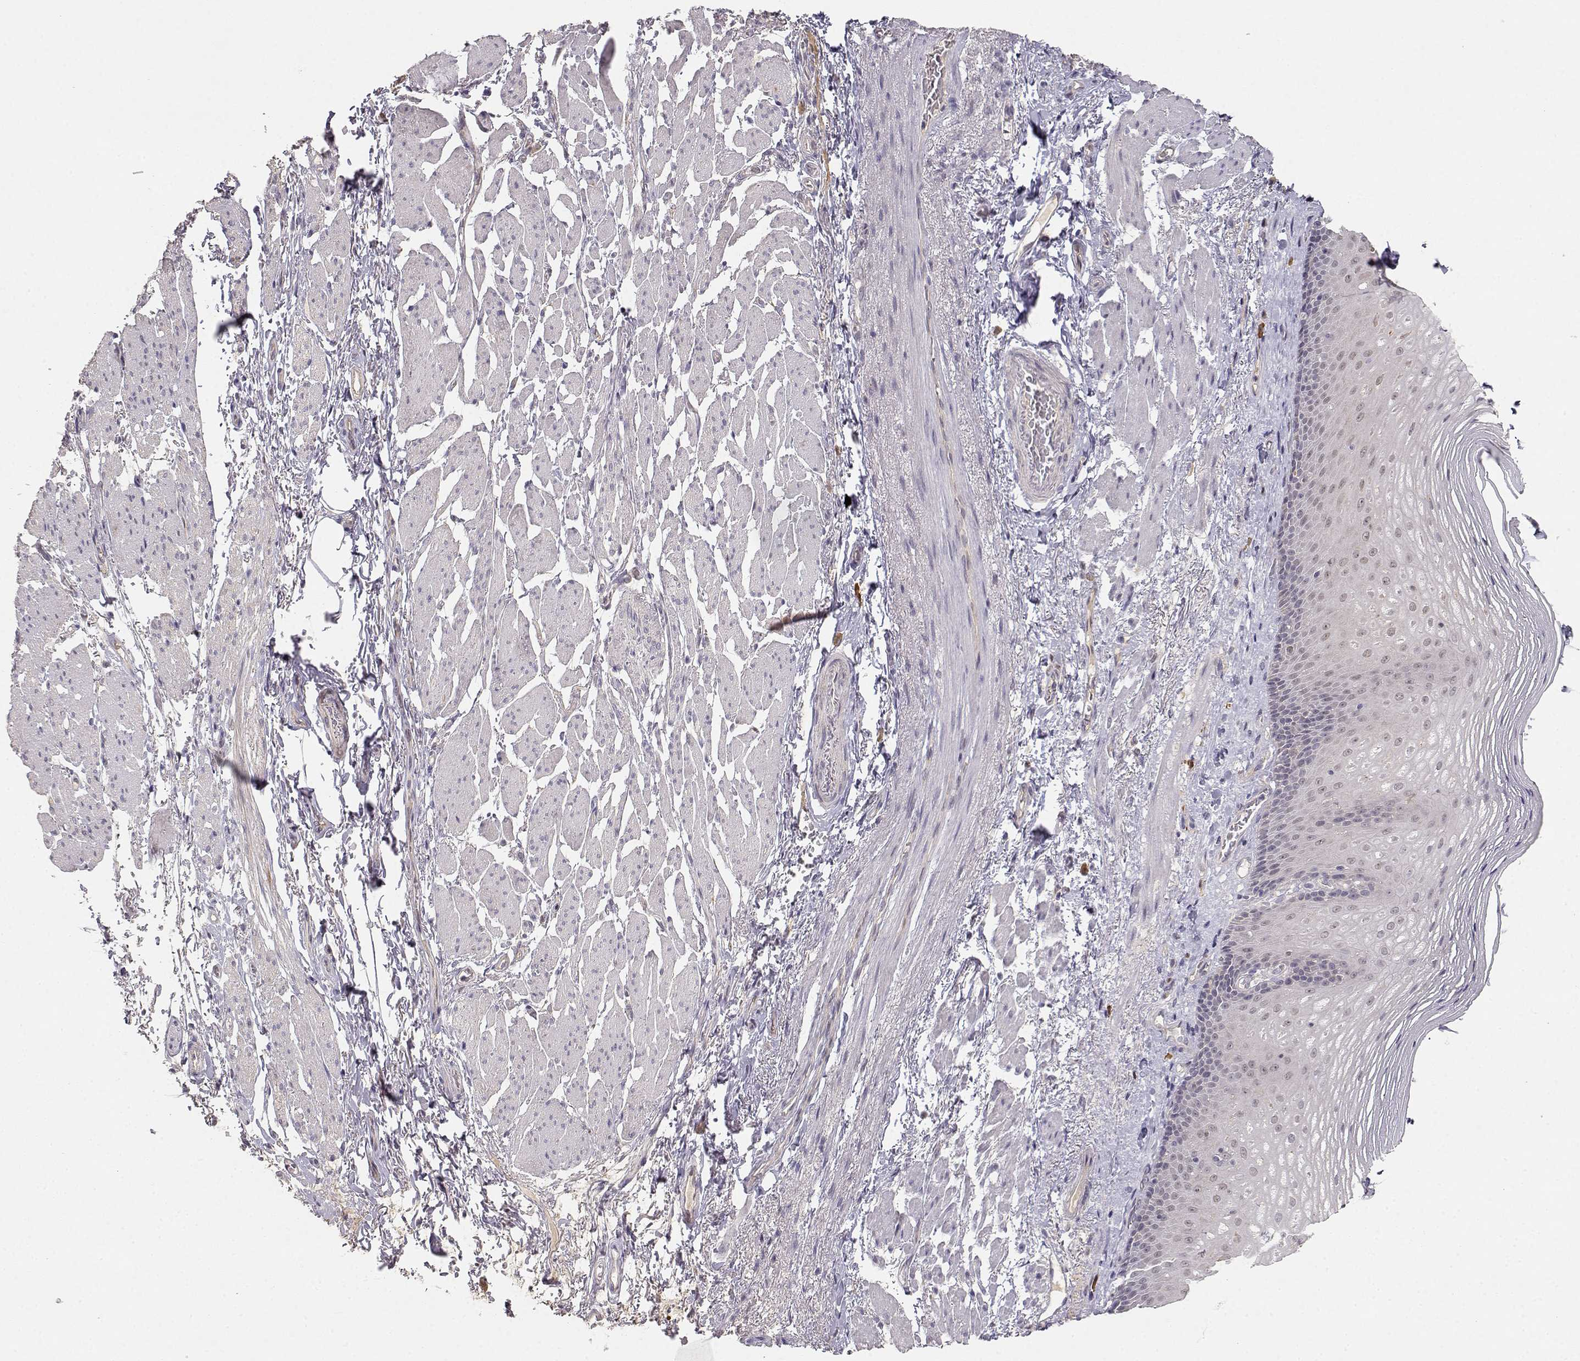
{"staining": {"intensity": "weak", "quantity": "<25%", "location": "nuclear"}, "tissue": "esophagus", "cell_type": "Squamous epithelial cells", "image_type": "normal", "snomed": [{"axis": "morphology", "description": "Normal tissue, NOS"}, {"axis": "topography", "description": "Esophagus"}], "caption": "The image shows no staining of squamous epithelial cells in unremarkable esophagus.", "gene": "EAF2", "patient": {"sex": "male", "age": 76}}